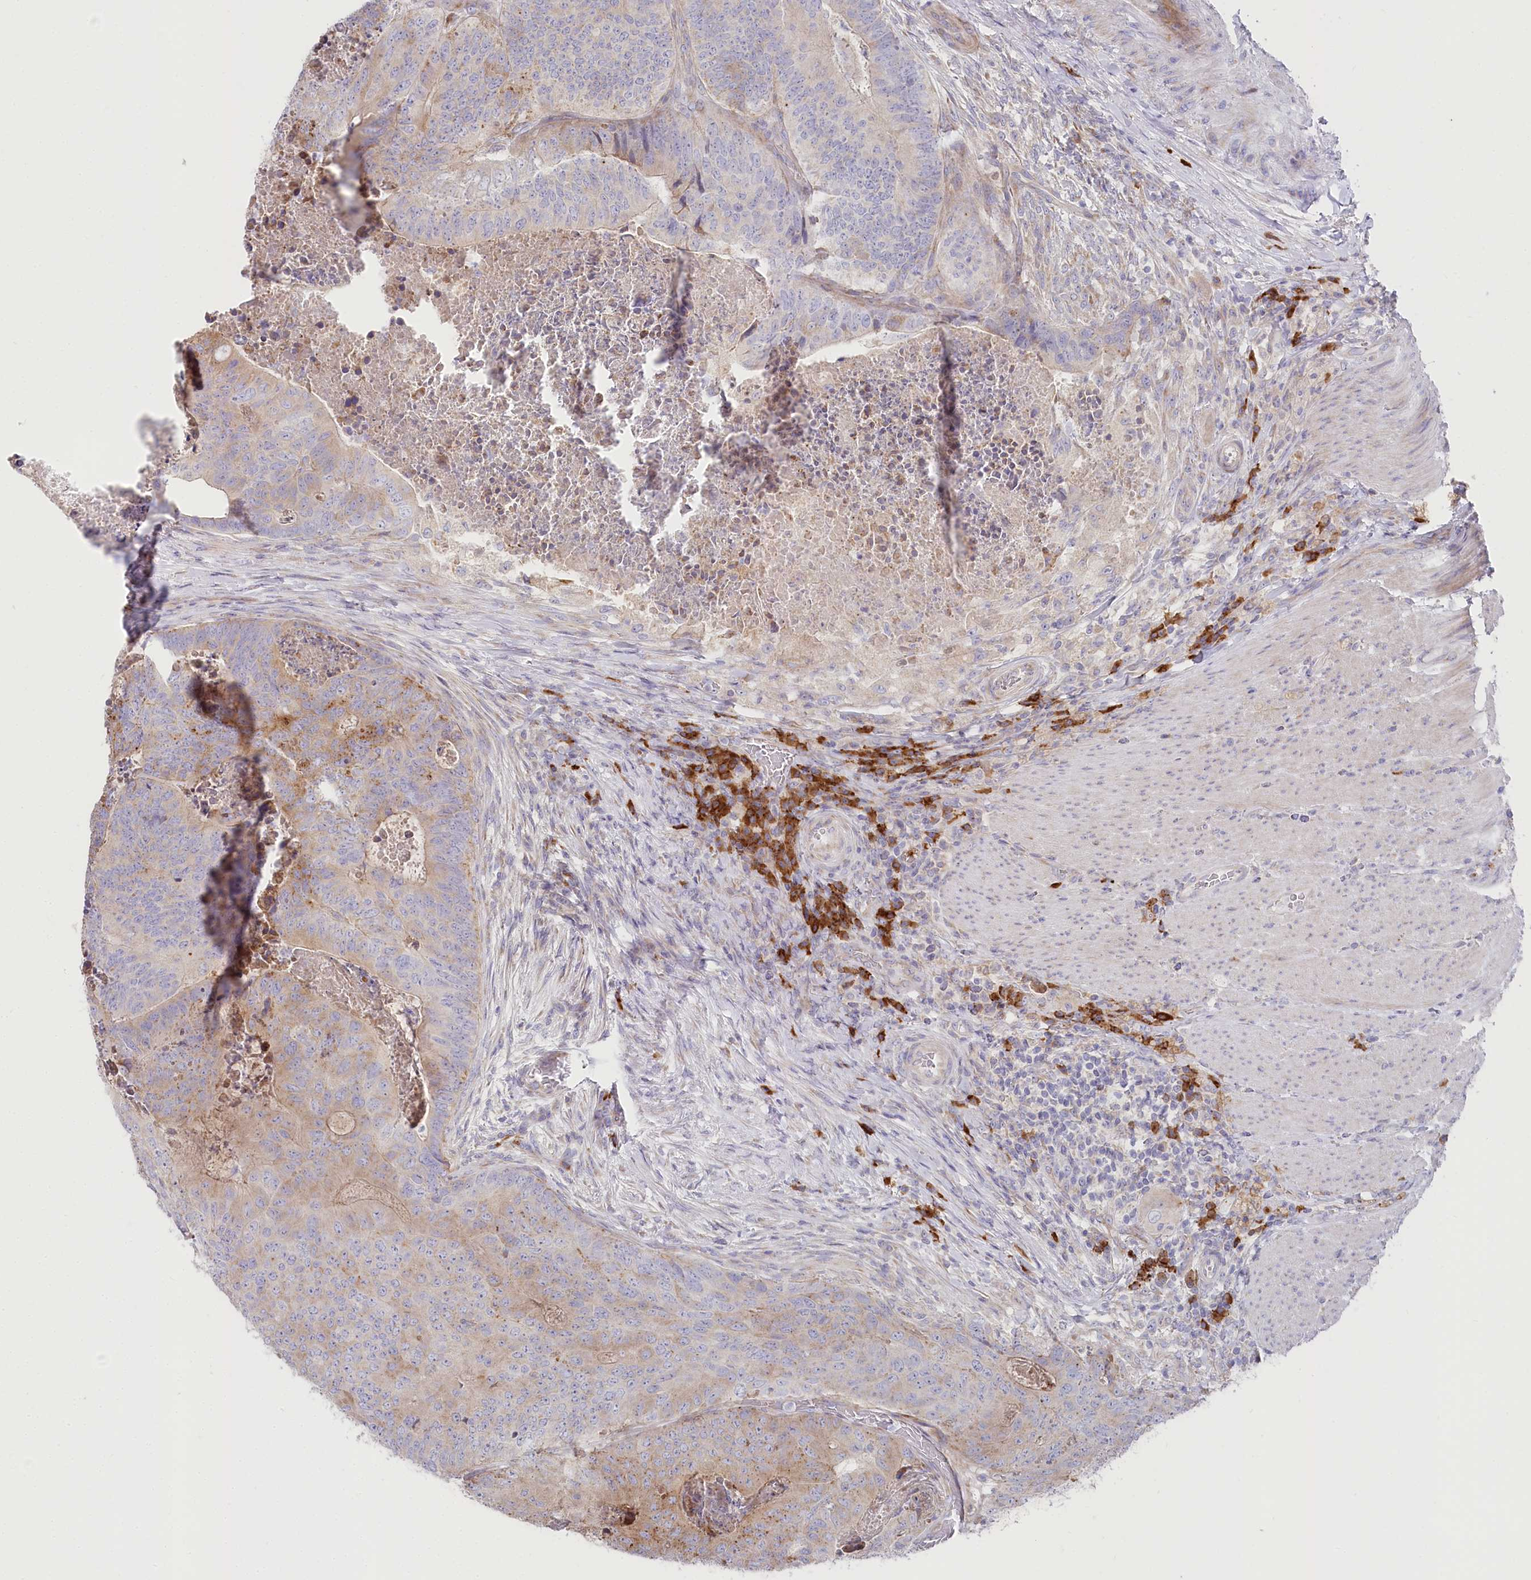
{"staining": {"intensity": "weak", "quantity": "25%-75%", "location": "cytoplasmic/membranous"}, "tissue": "colorectal cancer", "cell_type": "Tumor cells", "image_type": "cancer", "snomed": [{"axis": "morphology", "description": "Adenocarcinoma, NOS"}, {"axis": "topography", "description": "Colon"}], "caption": "Protein expression analysis of colorectal adenocarcinoma reveals weak cytoplasmic/membranous staining in about 25%-75% of tumor cells.", "gene": "POGLUT1", "patient": {"sex": "female", "age": 67}}